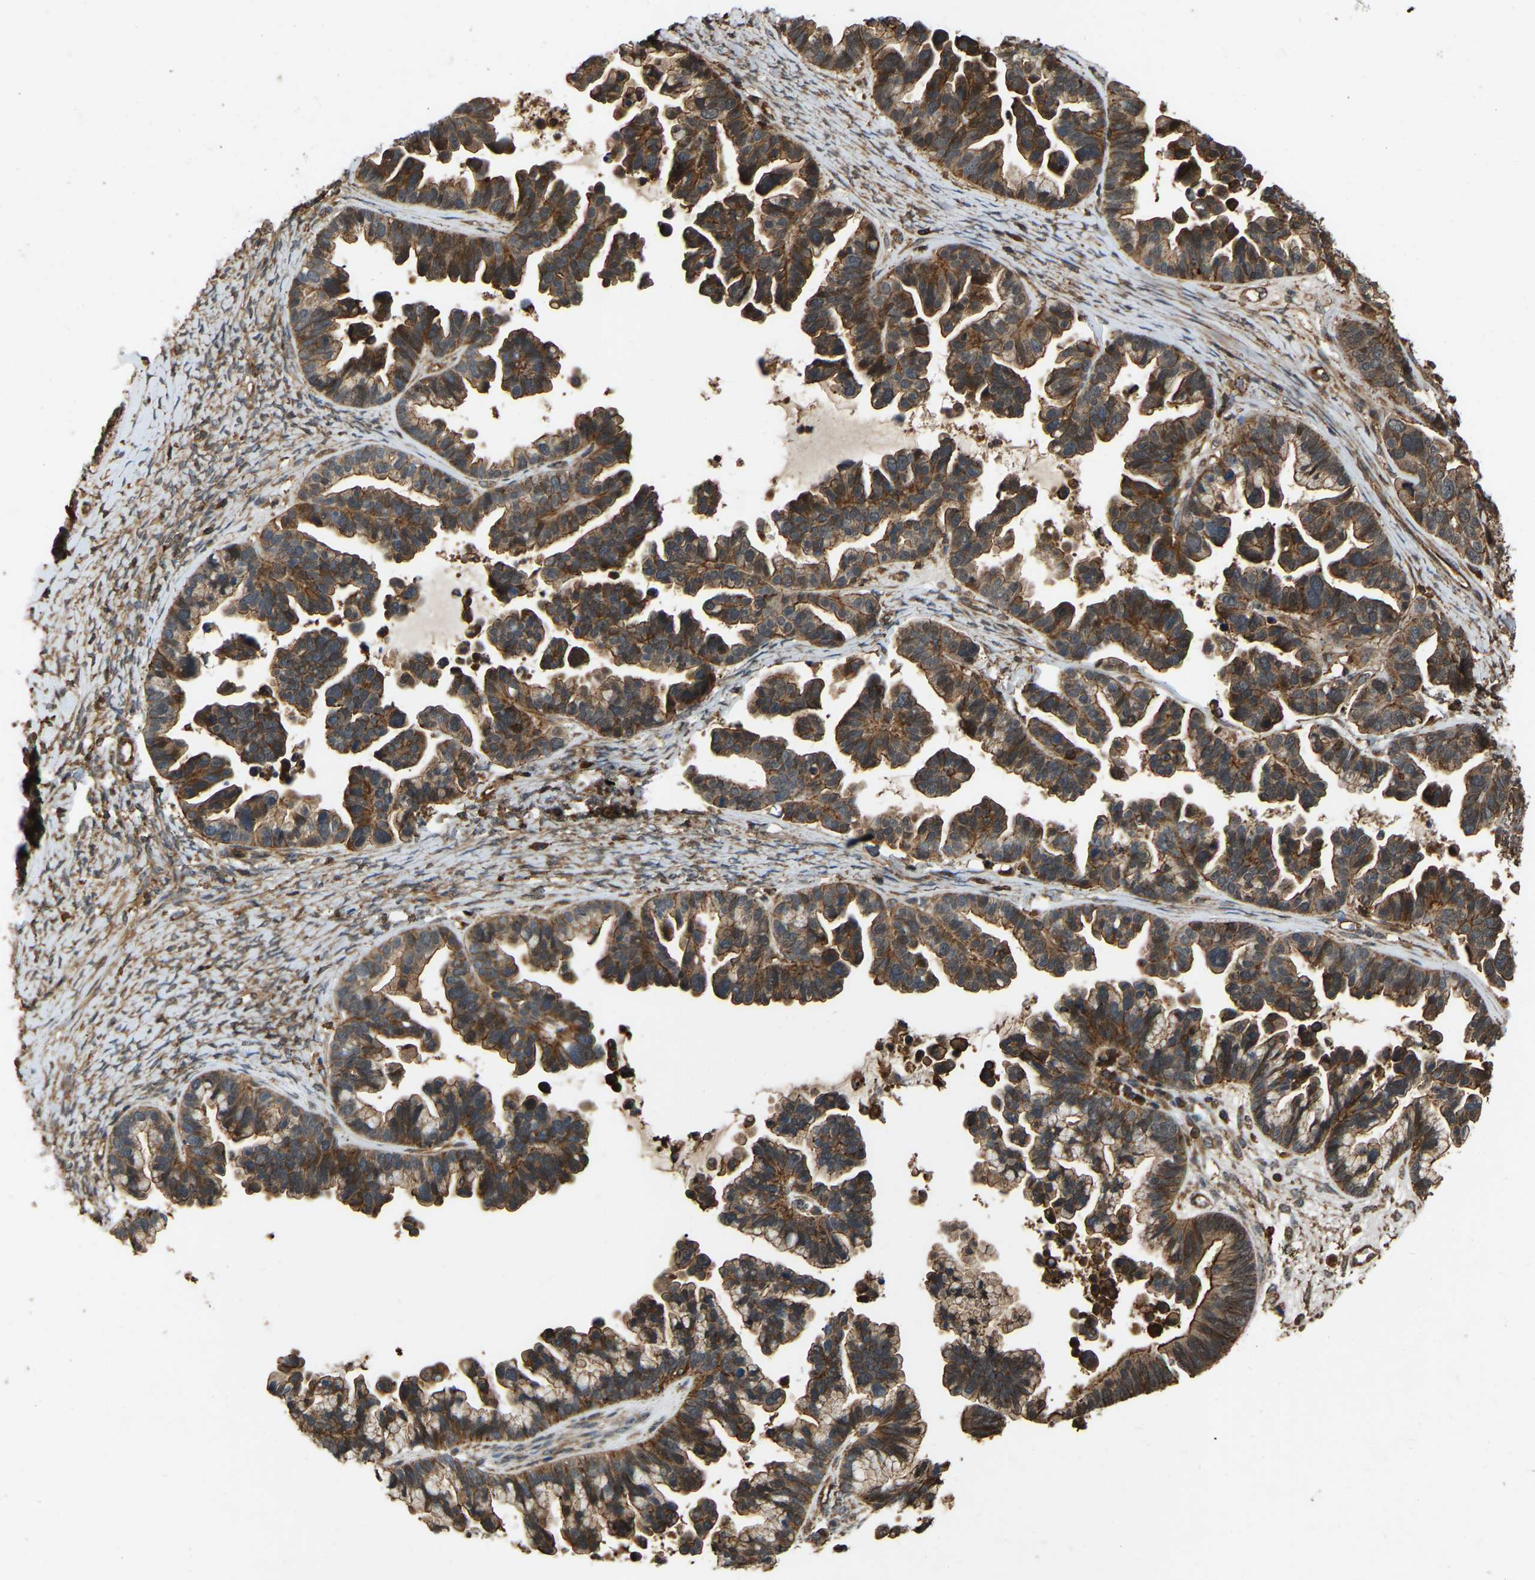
{"staining": {"intensity": "strong", "quantity": ">75%", "location": "cytoplasmic/membranous"}, "tissue": "ovarian cancer", "cell_type": "Tumor cells", "image_type": "cancer", "snomed": [{"axis": "morphology", "description": "Cystadenocarcinoma, serous, NOS"}, {"axis": "topography", "description": "Ovary"}], "caption": "Serous cystadenocarcinoma (ovarian) stained for a protein demonstrates strong cytoplasmic/membranous positivity in tumor cells. Using DAB (brown) and hematoxylin (blue) stains, captured at high magnification using brightfield microscopy.", "gene": "SAMD9L", "patient": {"sex": "female", "age": 56}}